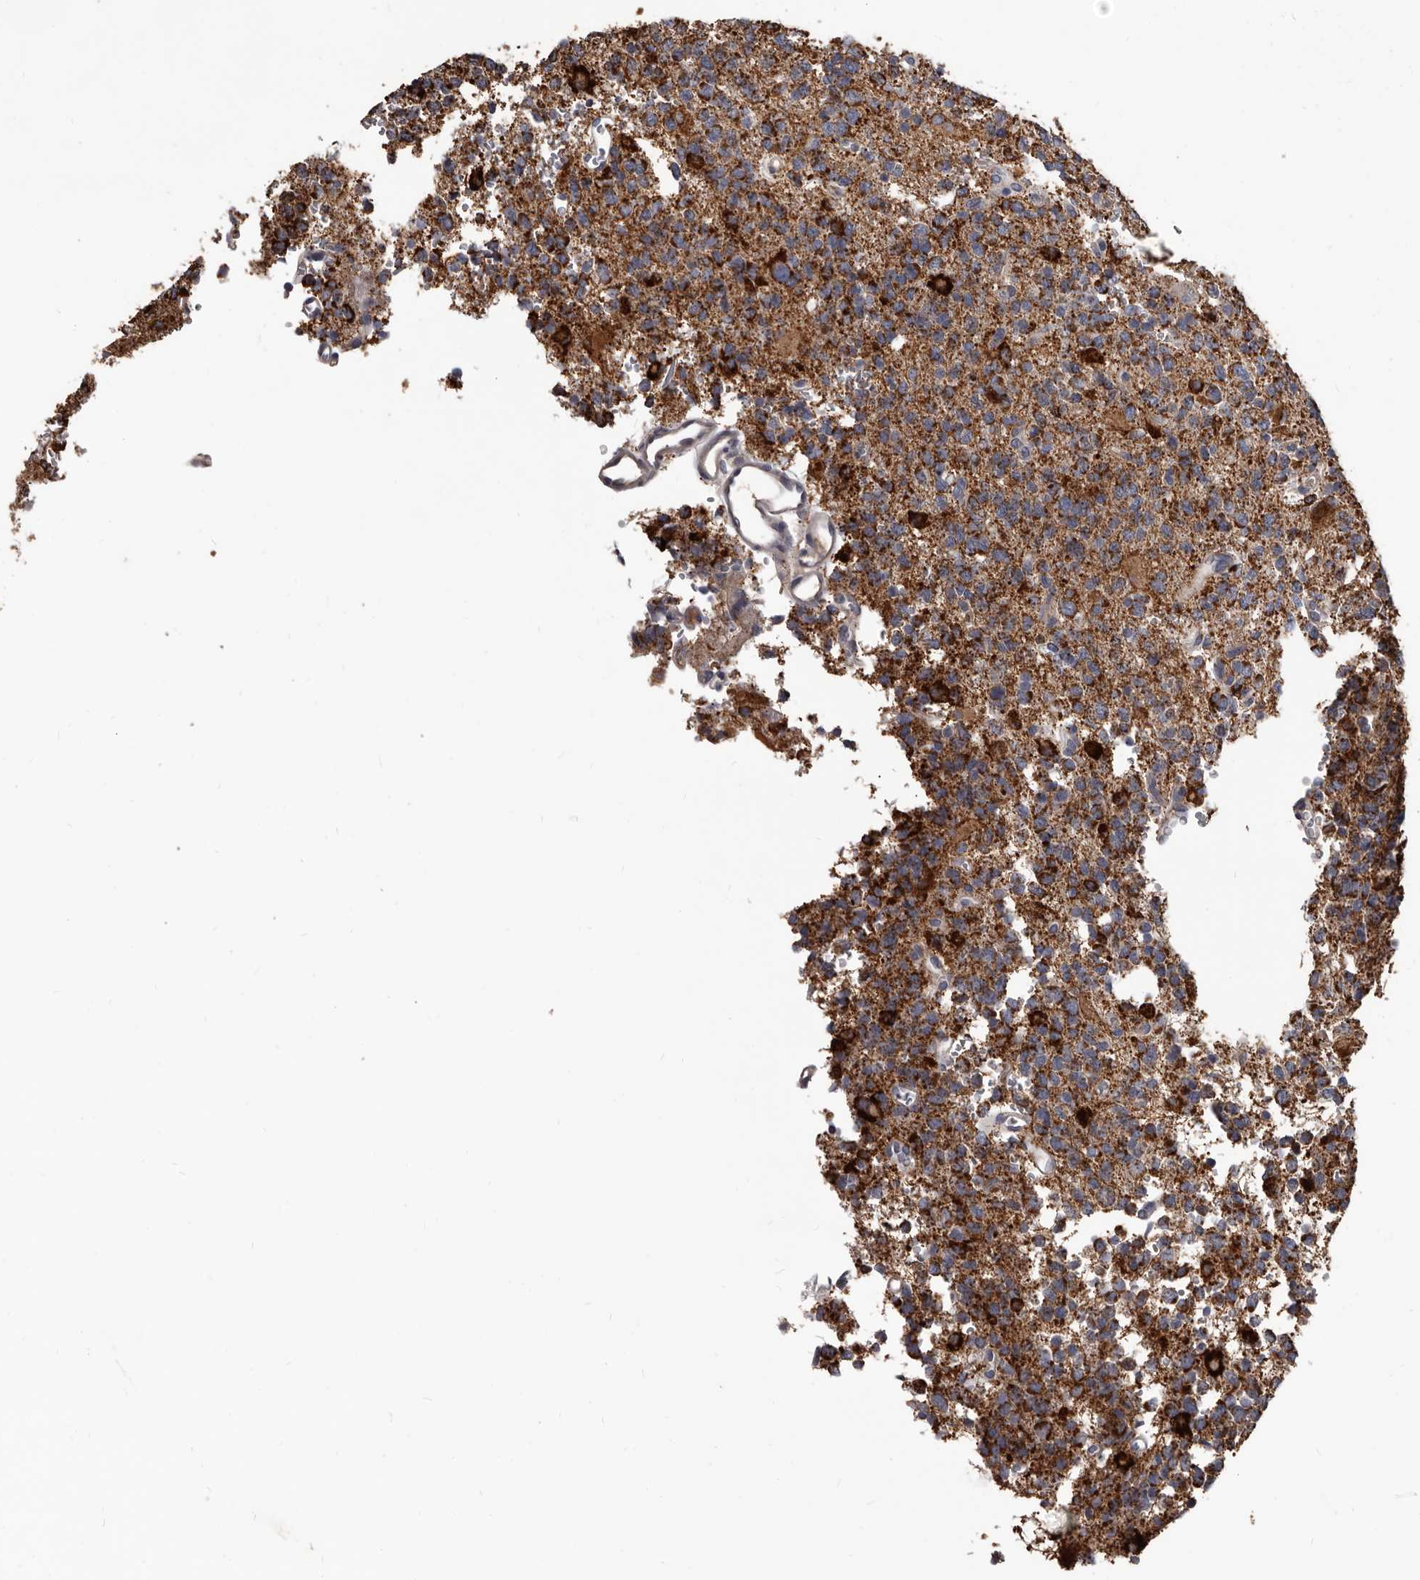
{"staining": {"intensity": "moderate", "quantity": "25%-75%", "location": "cytoplasmic/membranous"}, "tissue": "glioma", "cell_type": "Tumor cells", "image_type": "cancer", "snomed": [{"axis": "morphology", "description": "Glioma, malignant, High grade"}, {"axis": "topography", "description": "Brain"}], "caption": "An IHC histopathology image of neoplastic tissue is shown. Protein staining in brown shows moderate cytoplasmic/membranous positivity in glioma within tumor cells. Nuclei are stained in blue.", "gene": "ALDH5A1", "patient": {"sex": "female", "age": 62}}